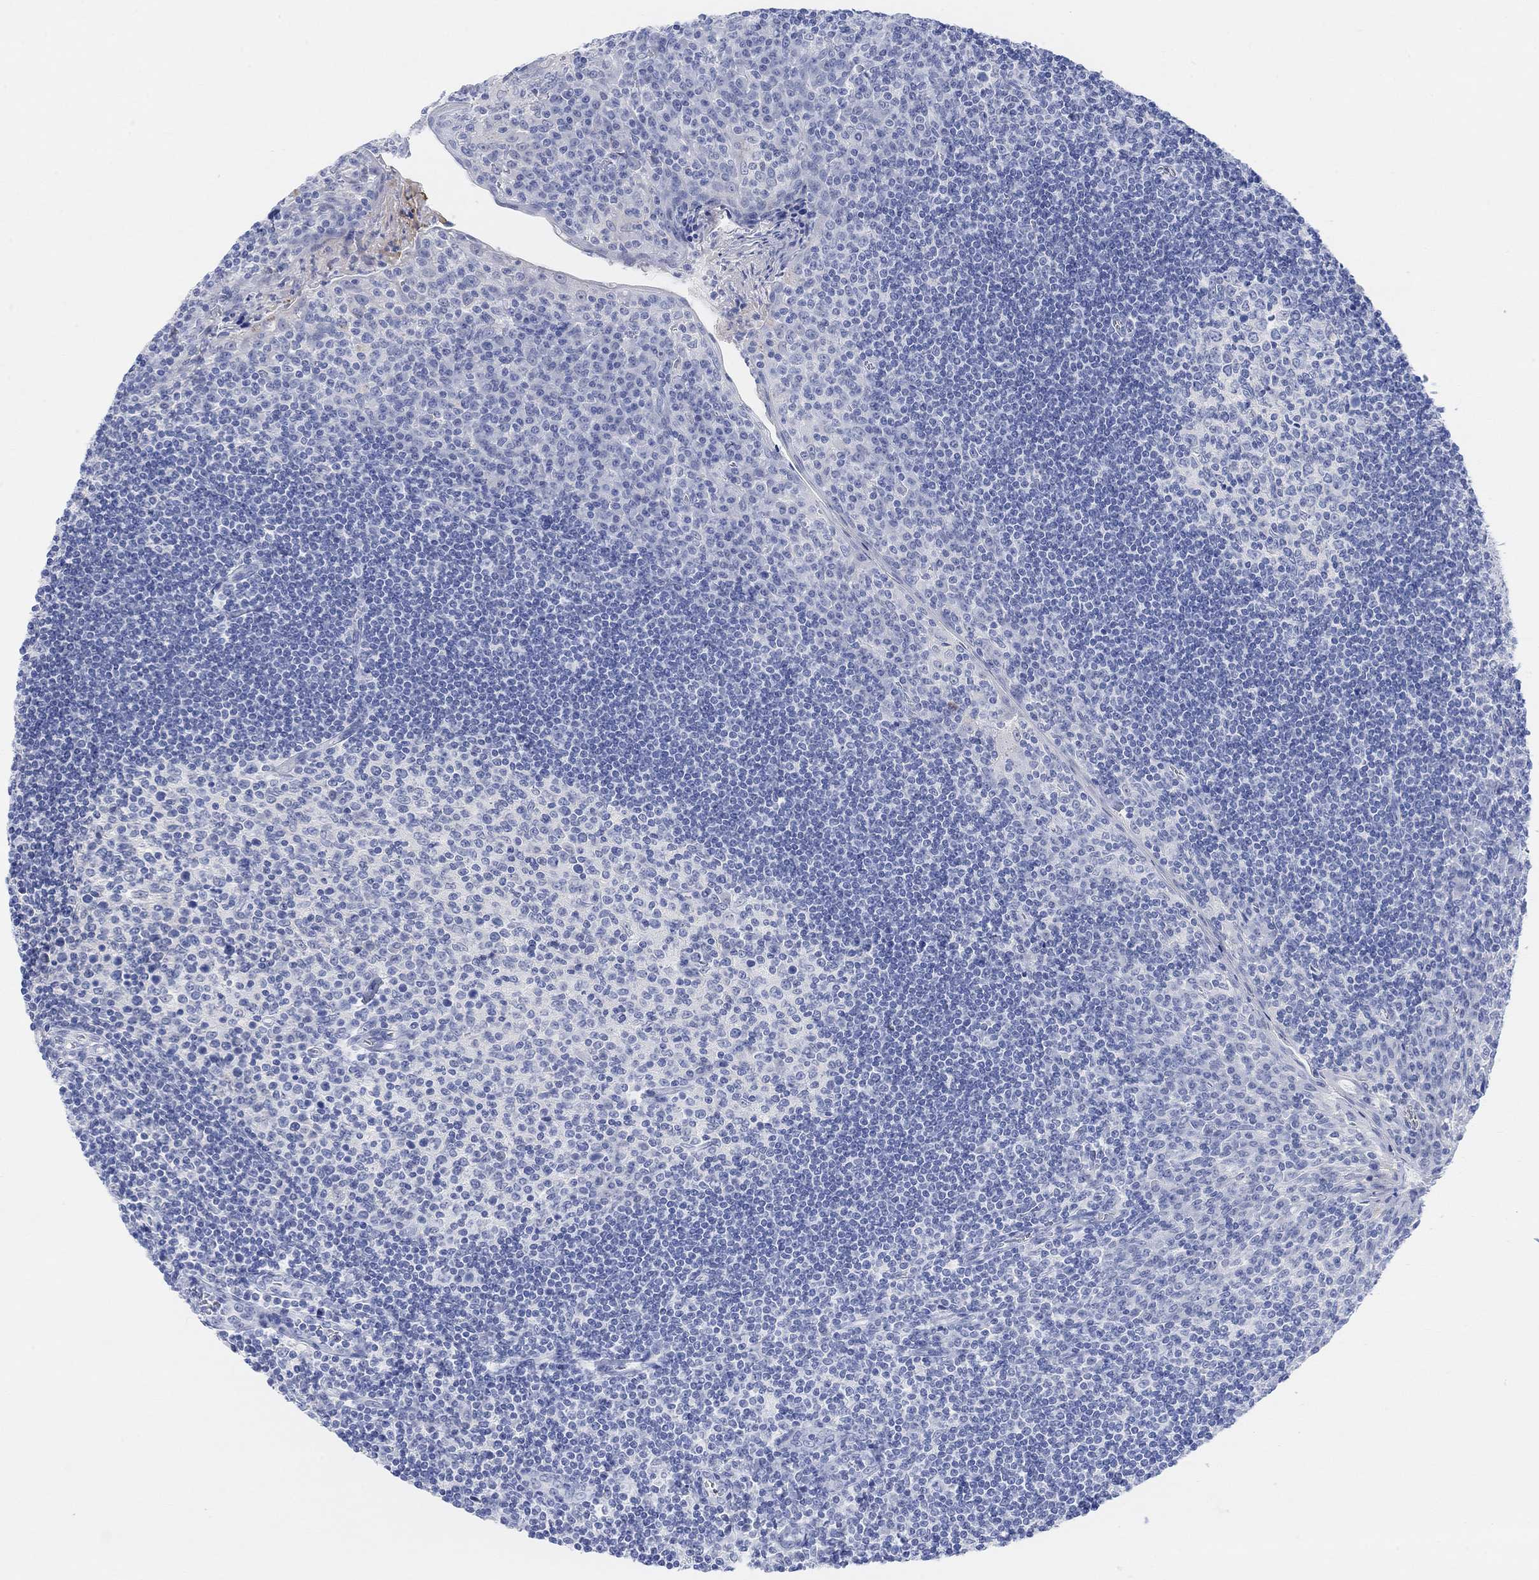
{"staining": {"intensity": "negative", "quantity": "none", "location": "none"}, "tissue": "tonsil", "cell_type": "Germinal center cells", "image_type": "normal", "snomed": [{"axis": "morphology", "description": "Normal tissue, NOS"}, {"axis": "topography", "description": "Tonsil"}], "caption": "Germinal center cells show no significant protein staining in normal tonsil. The staining is performed using DAB brown chromogen with nuclei counter-stained in using hematoxylin.", "gene": "ENO4", "patient": {"sex": "female", "age": 12}}